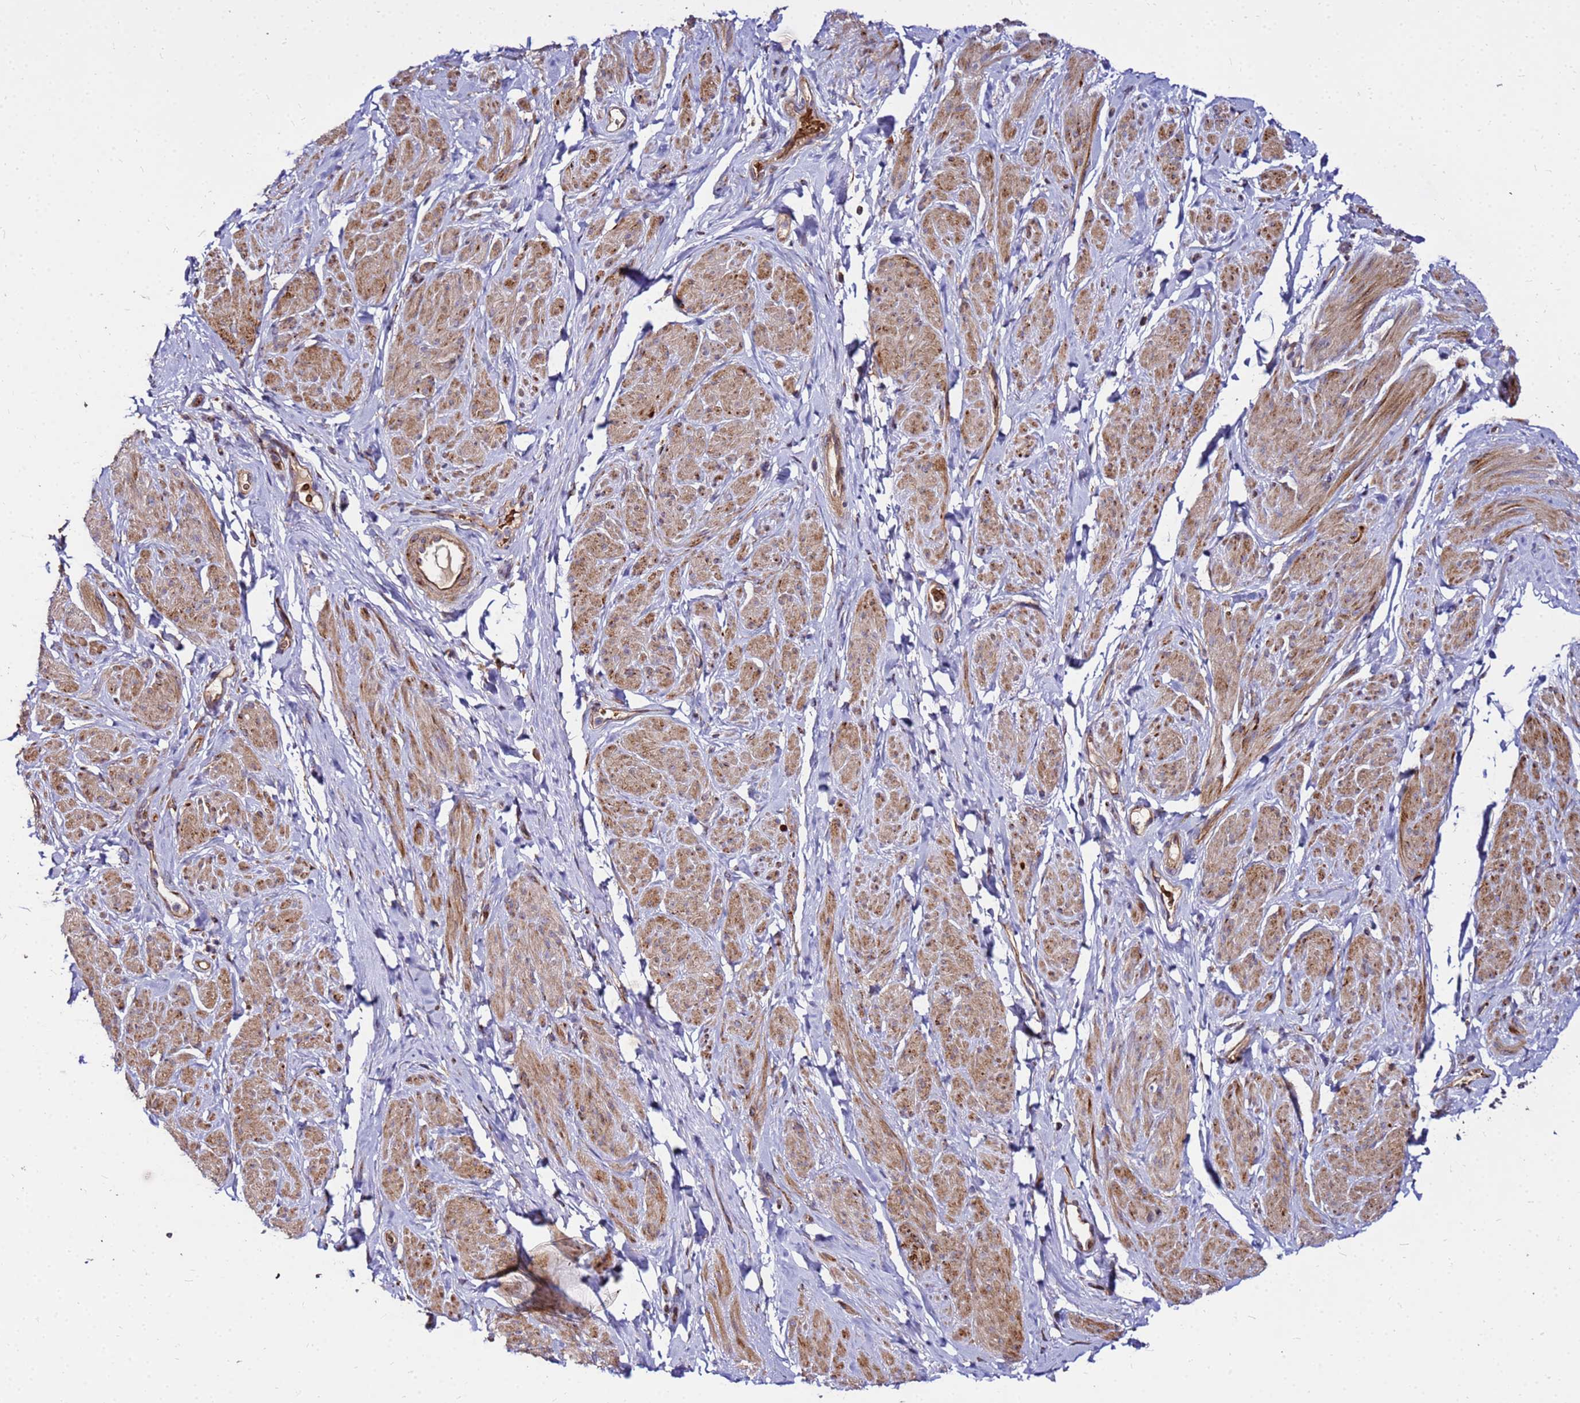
{"staining": {"intensity": "moderate", "quantity": "25%-75%", "location": "cytoplasmic/membranous"}, "tissue": "smooth muscle", "cell_type": "Smooth muscle cells", "image_type": "normal", "snomed": [{"axis": "morphology", "description": "Normal tissue, NOS"}, {"axis": "topography", "description": "Smooth muscle"}, {"axis": "topography", "description": "Peripheral nerve tissue"}], "caption": "This image displays normal smooth muscle stained with immunohistochemistry (IHC) to label a protein in brown. The cytoplasmic/membranous of smooth muscle cells show moderate positivity for the protein. Nuclei are counter-stained blue.", "gene": "WWC2", "patient": {"sex": "male", "age": 69}}